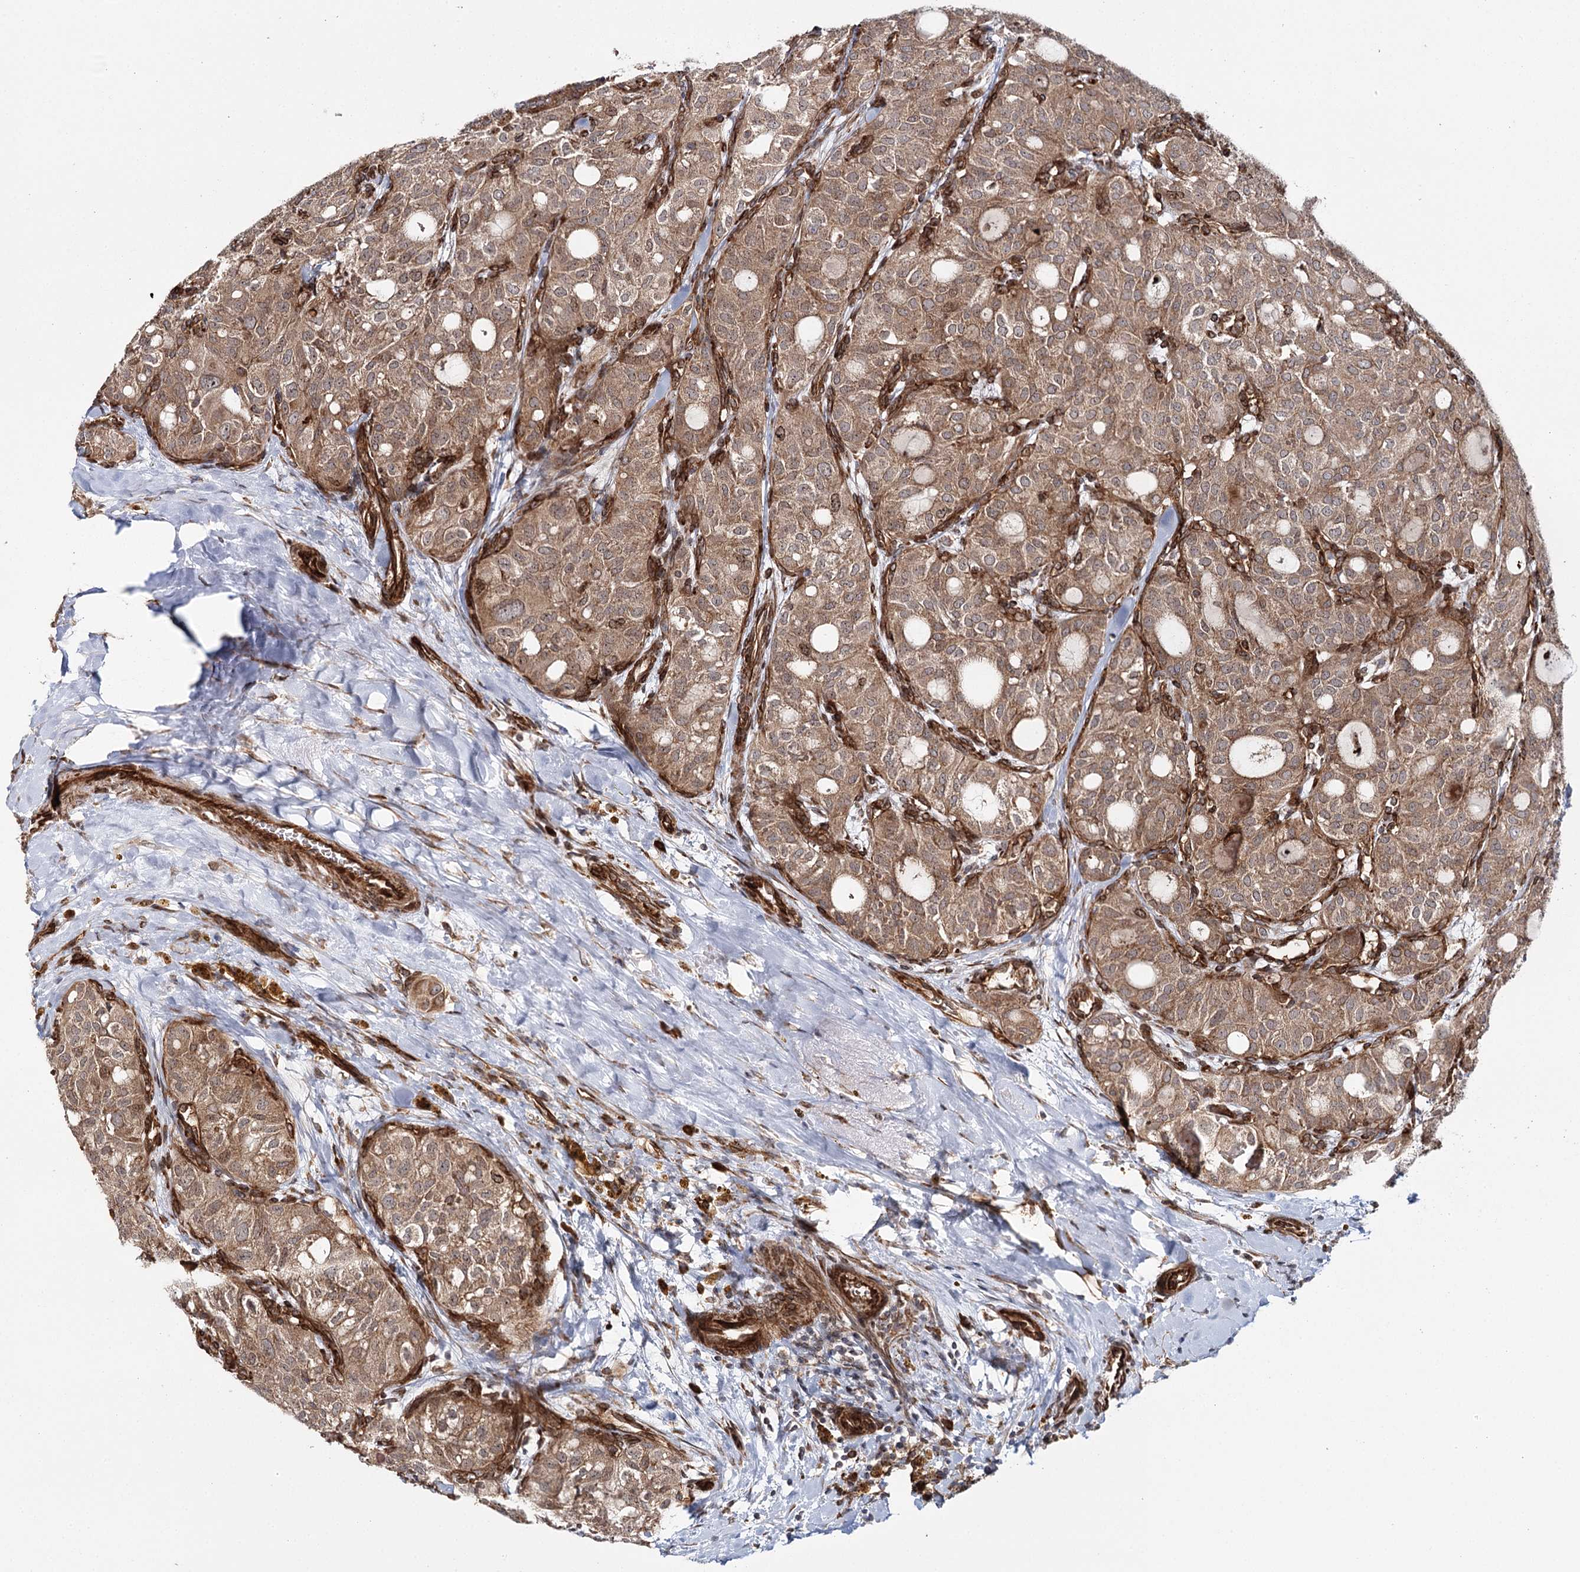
{"staining": {"intensity": "moderate", "quantity": ">75%", "location": "cytoplasmic/membranous,nuclear"}, "tissue": "thyroid cancer", "cell_type": "Tumor cells", "image_type": "cancer", "snomed": [{"axis": "morphology", "description": "Follicular adenoma carcinoma, NOS"}, {"axis": "topography", "description": "Thyroid gland"}], "caption": "Tumor cells exhibit moderate cytoplasmic/membranous and nuclear staining in approximately >75% of cells in follicular adenoma carcinoma (thyroid).", "gene": "MKNK1", "patient": {"sex": "male", "age": 75}}